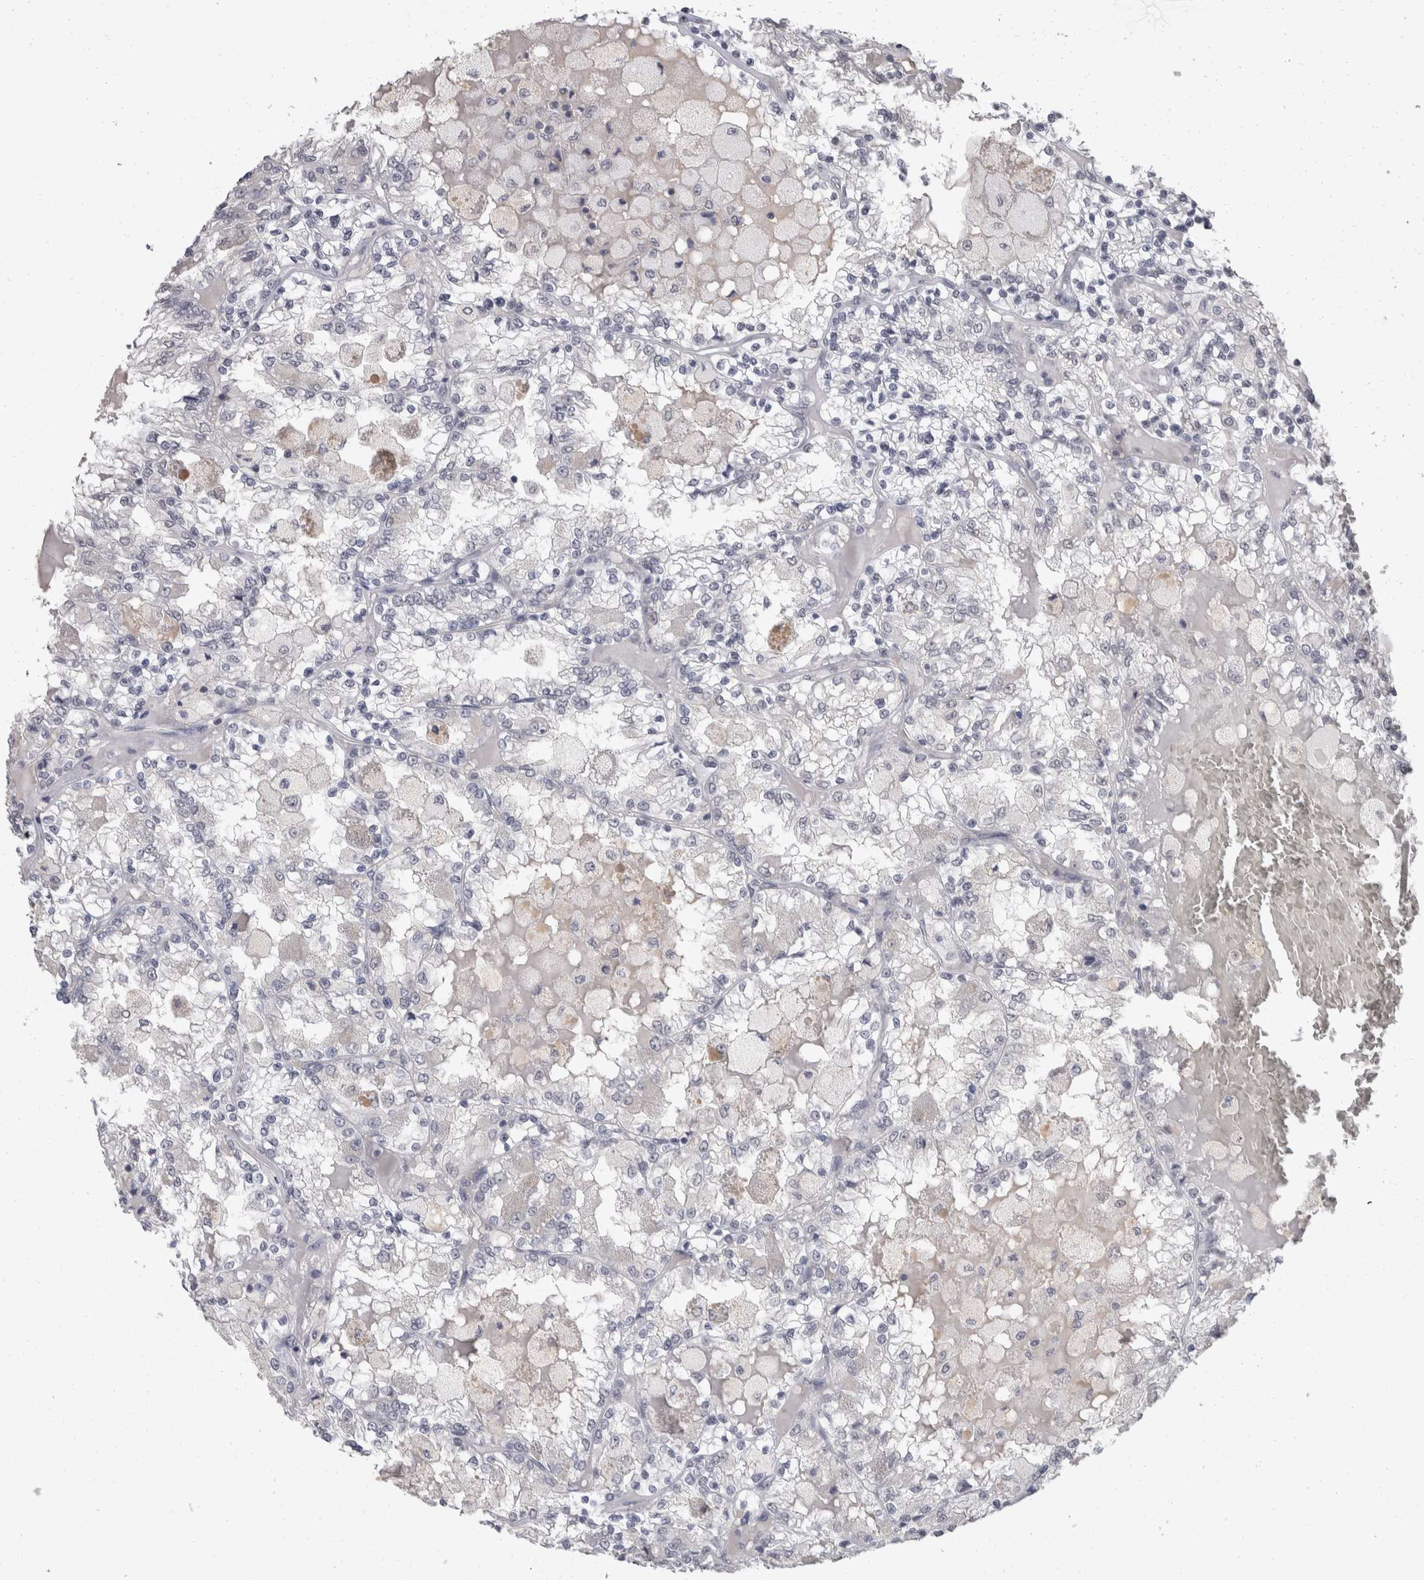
{"staining": {"intensity": "negative", "quantity": "none", "location": "none"}, "tissue": "renal cancer", "cell_type": "Tumor cells", "image_type": "cancer", "snomed": [{"axis": "morphology", "description": "Adenocarcinoma, NOS"}, {"axis": "topography", "description": "Kidney"}], "caption": "An IHC photomicrograph of renal adenocarcinoma is shown. There is no staining in tumor cells of renal adenocarcinoma. The staining is performed using DAB (3,3'-diaminobenzidine) brown chromogen with nuclei counter-stained in using hematoxylin.", "gene": "DDX17", "patient": {"sex": "female", "age": 56}}